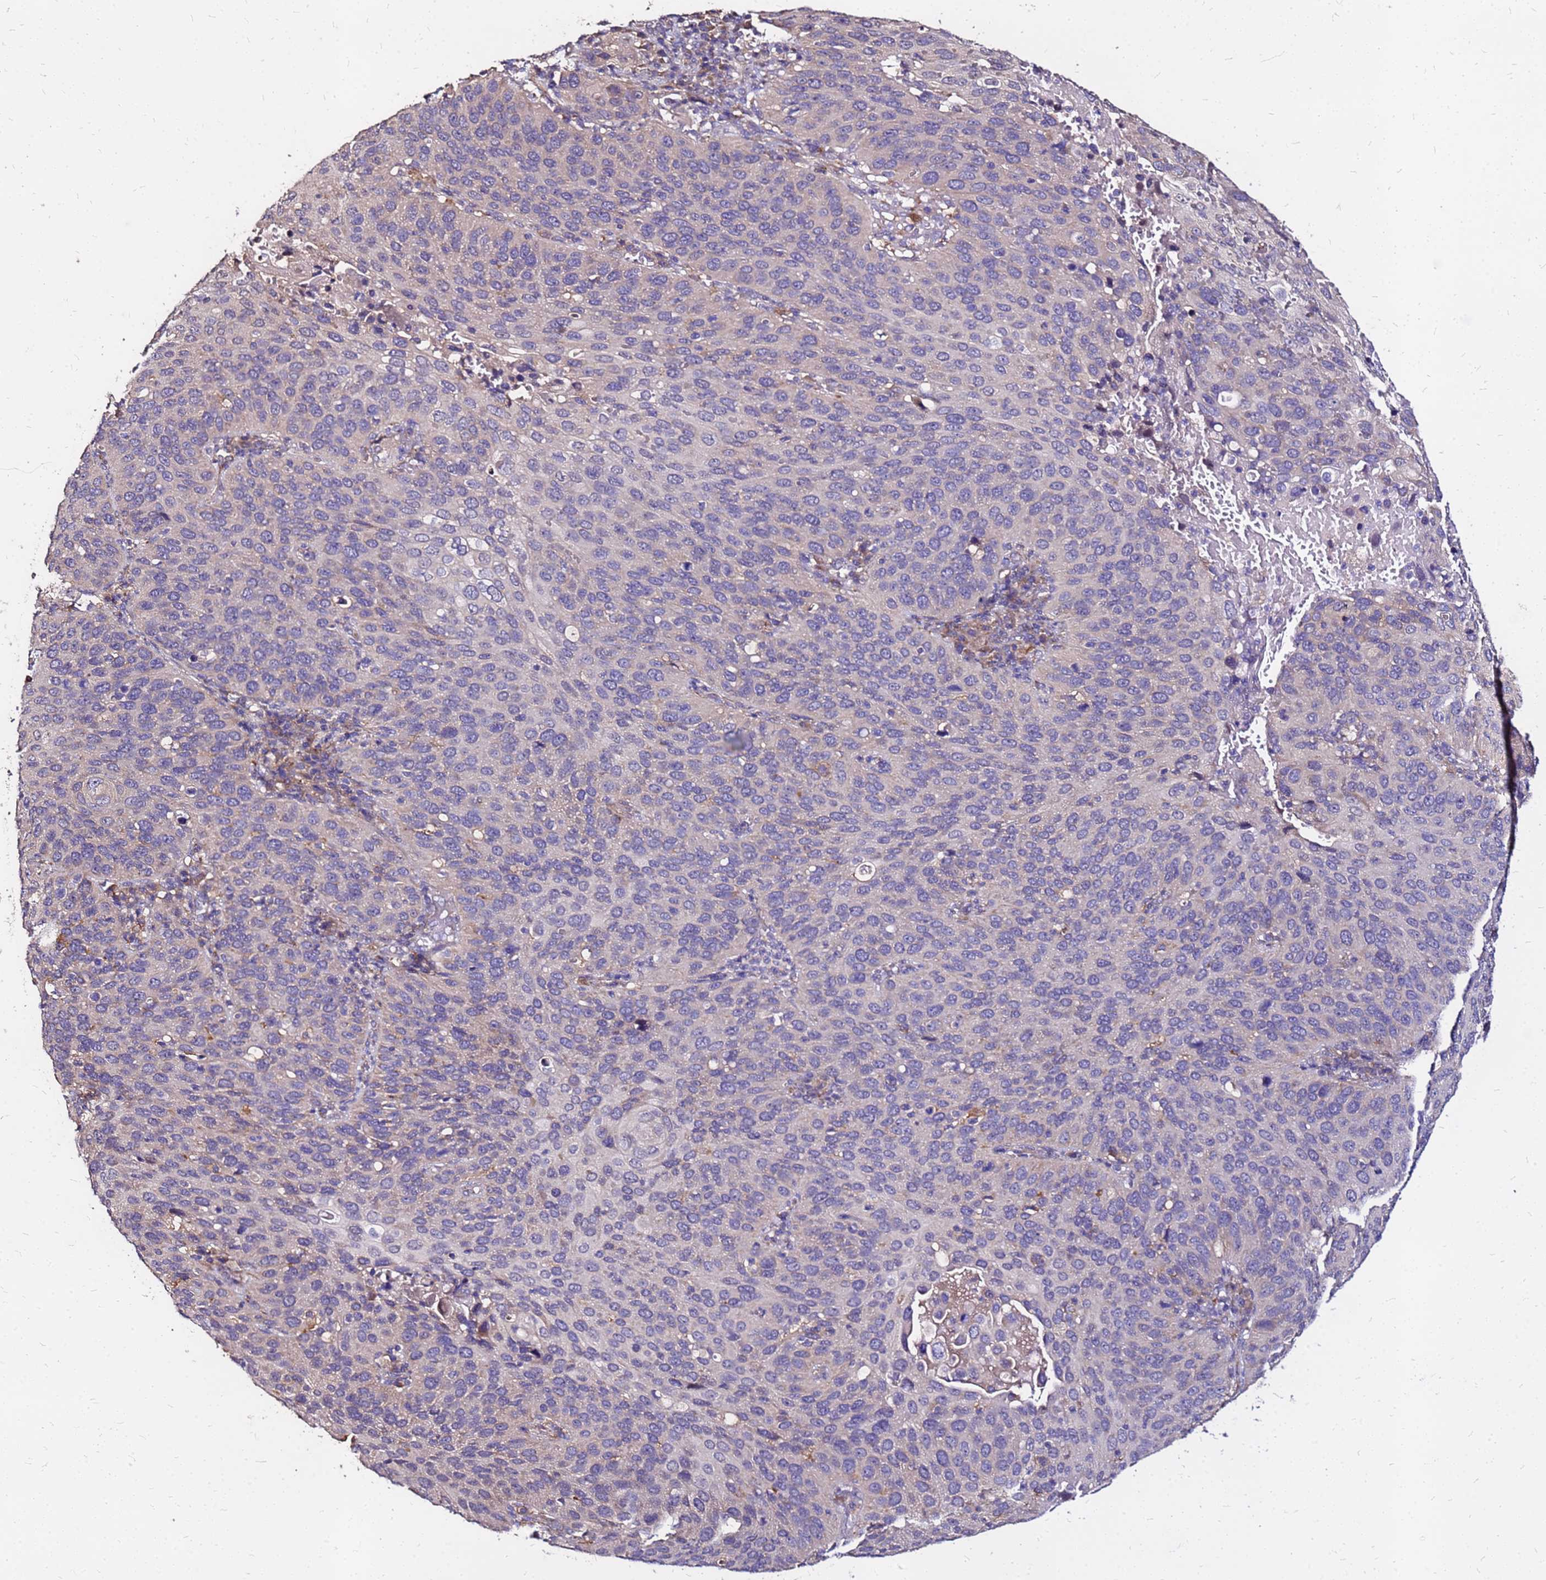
{"staining": {"intensity": "weak", "quantity": "<25%", "location": "cytoplasmic/membranous"}, "tissue": "cervical cancer", "cell_type": "Tumor cells", "image_type": "cancer", "snomed": [{"axis": "morphology", "description": "Squamous cell carcinoma, NOS"}, {"axis": "topography", "description": "Cervix"}], "caption": "Human cervical cancer stained for a protein using immunohistochemistry (IHC) exhibits no positivity in tumor cells.", "gene": "ARHGEF5", "patient": {"sex": "female", "age": 36}}